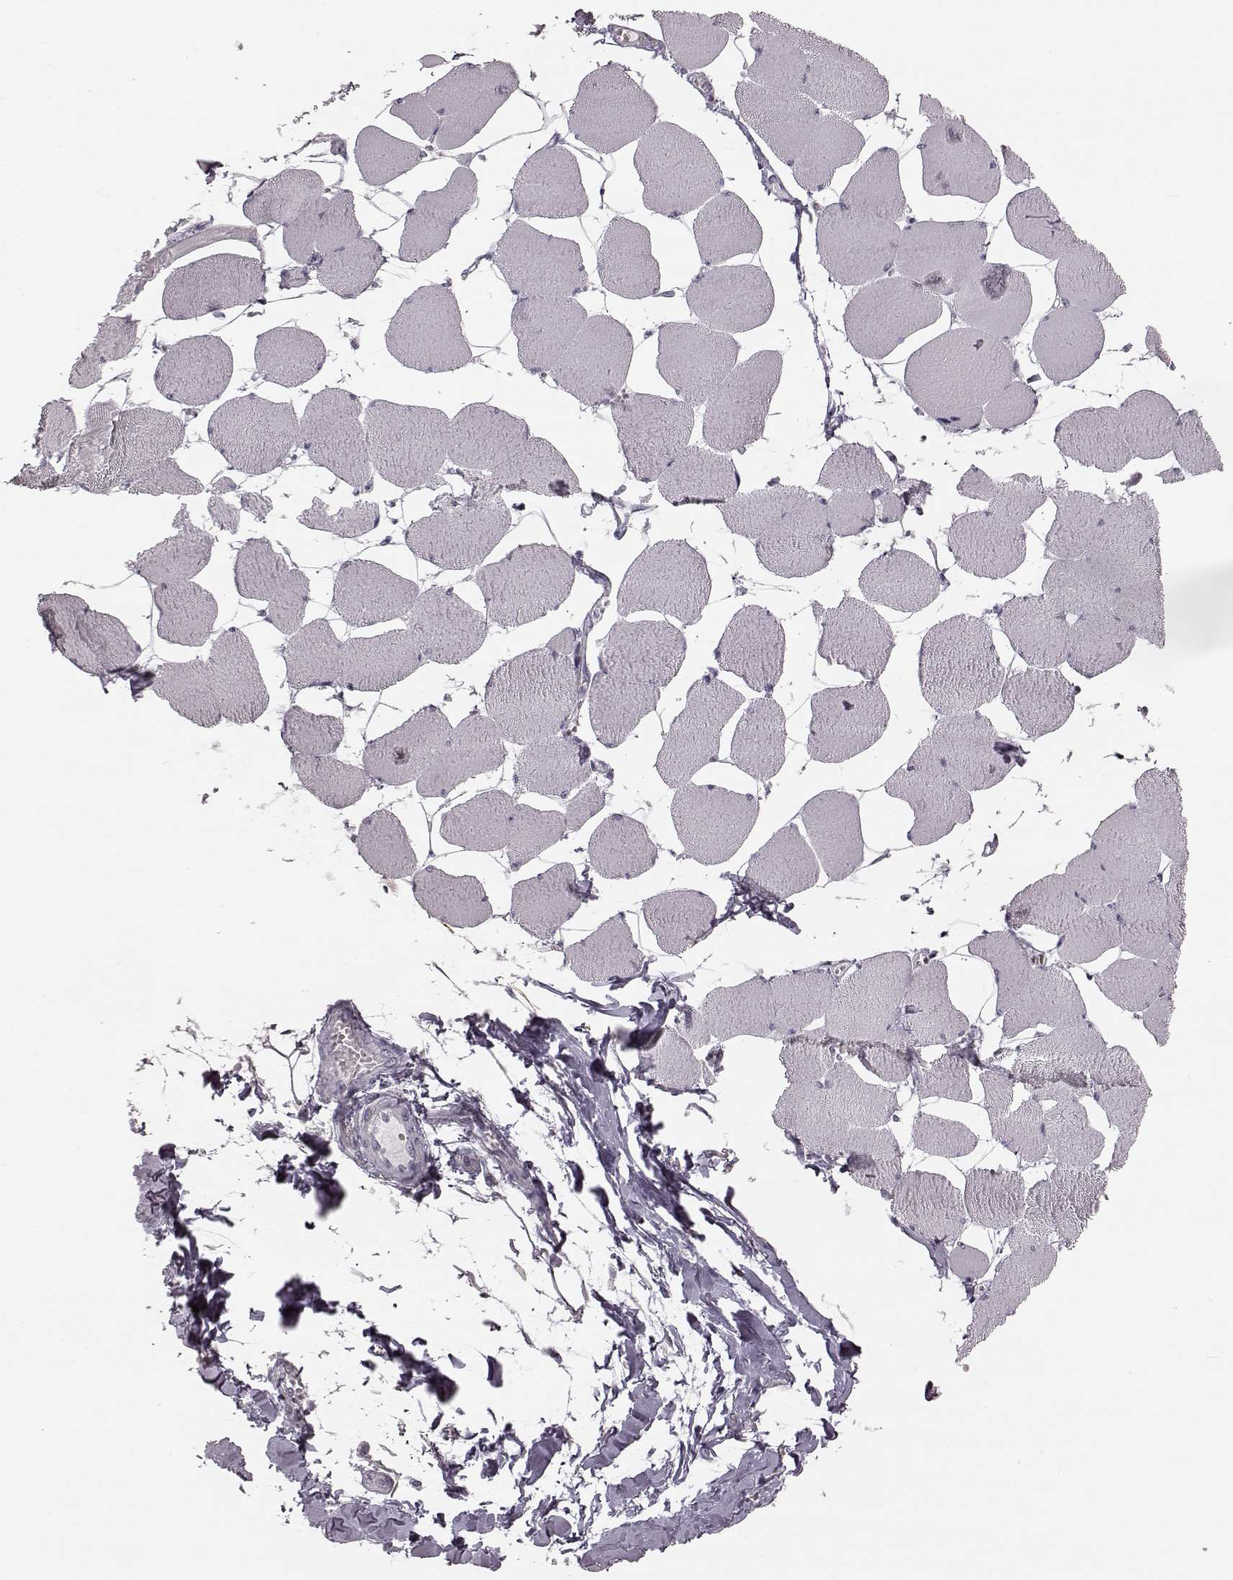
{"staining": {"intensity": "negative", "quantity": "none", "location": "none"}, "tissue": "skeletal muscle", "cell_type": "Myocytes", "image_type": "normal", "snomed": [{"axis": "morphology", "description": "Normal tissue, NOS"}, {"axis": "topography", "description": "Skeletal muscle"}], "caption": "Immunohistochemical staining of unremarkable human skeletal muscle displays no significant positivity in myocytes. The staining was performed using DAB (3,3'-diaminobenzidine) to visualize the protein expression in brown, while the nuclei were stained in blue with hematoxylin (Magnification: 20x).", "gene": "ZNF433", "patient": {"sex": "female", "age": 75}}